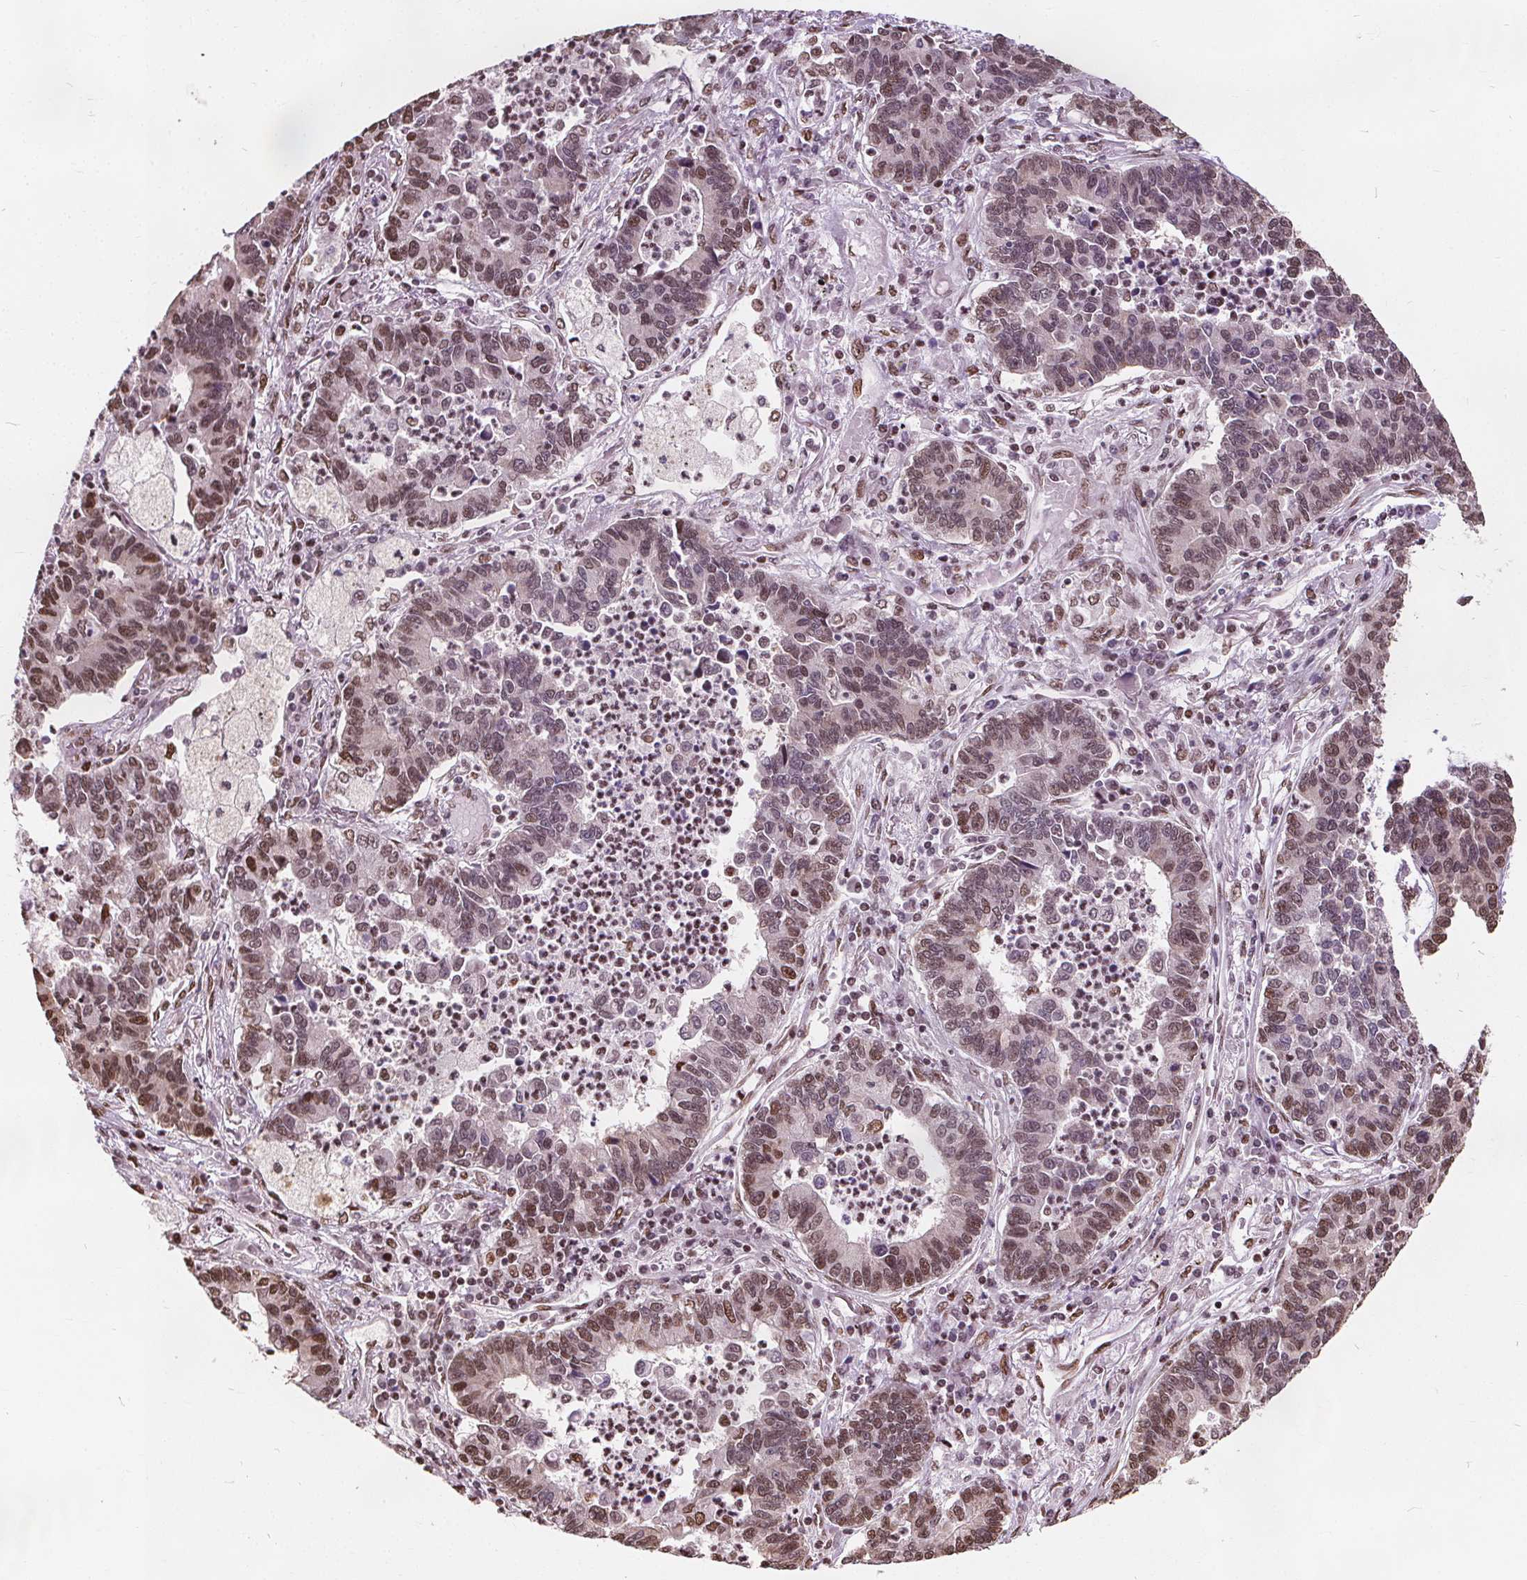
{"staining": {"intensity": "moderate", "quantity": "25%-75%", "location": "nuclear"}, "tissue": "lung cancer", "cell_type": "Tumor cells", "image_type": "cancer", "snomed": [{"axis": "morphology", "description": "Adenocarcinoma, NOS"}, {"axis": "topography", "description": "Lung"}], "caption": "Tumor cells exhibit medium levels of moderate nuclear staining in about 25%-75% of cells in human lung cancer (adenocarcinoma).", "gene": "ISLR2", "patient": {"sex": "female", "age": 57}}